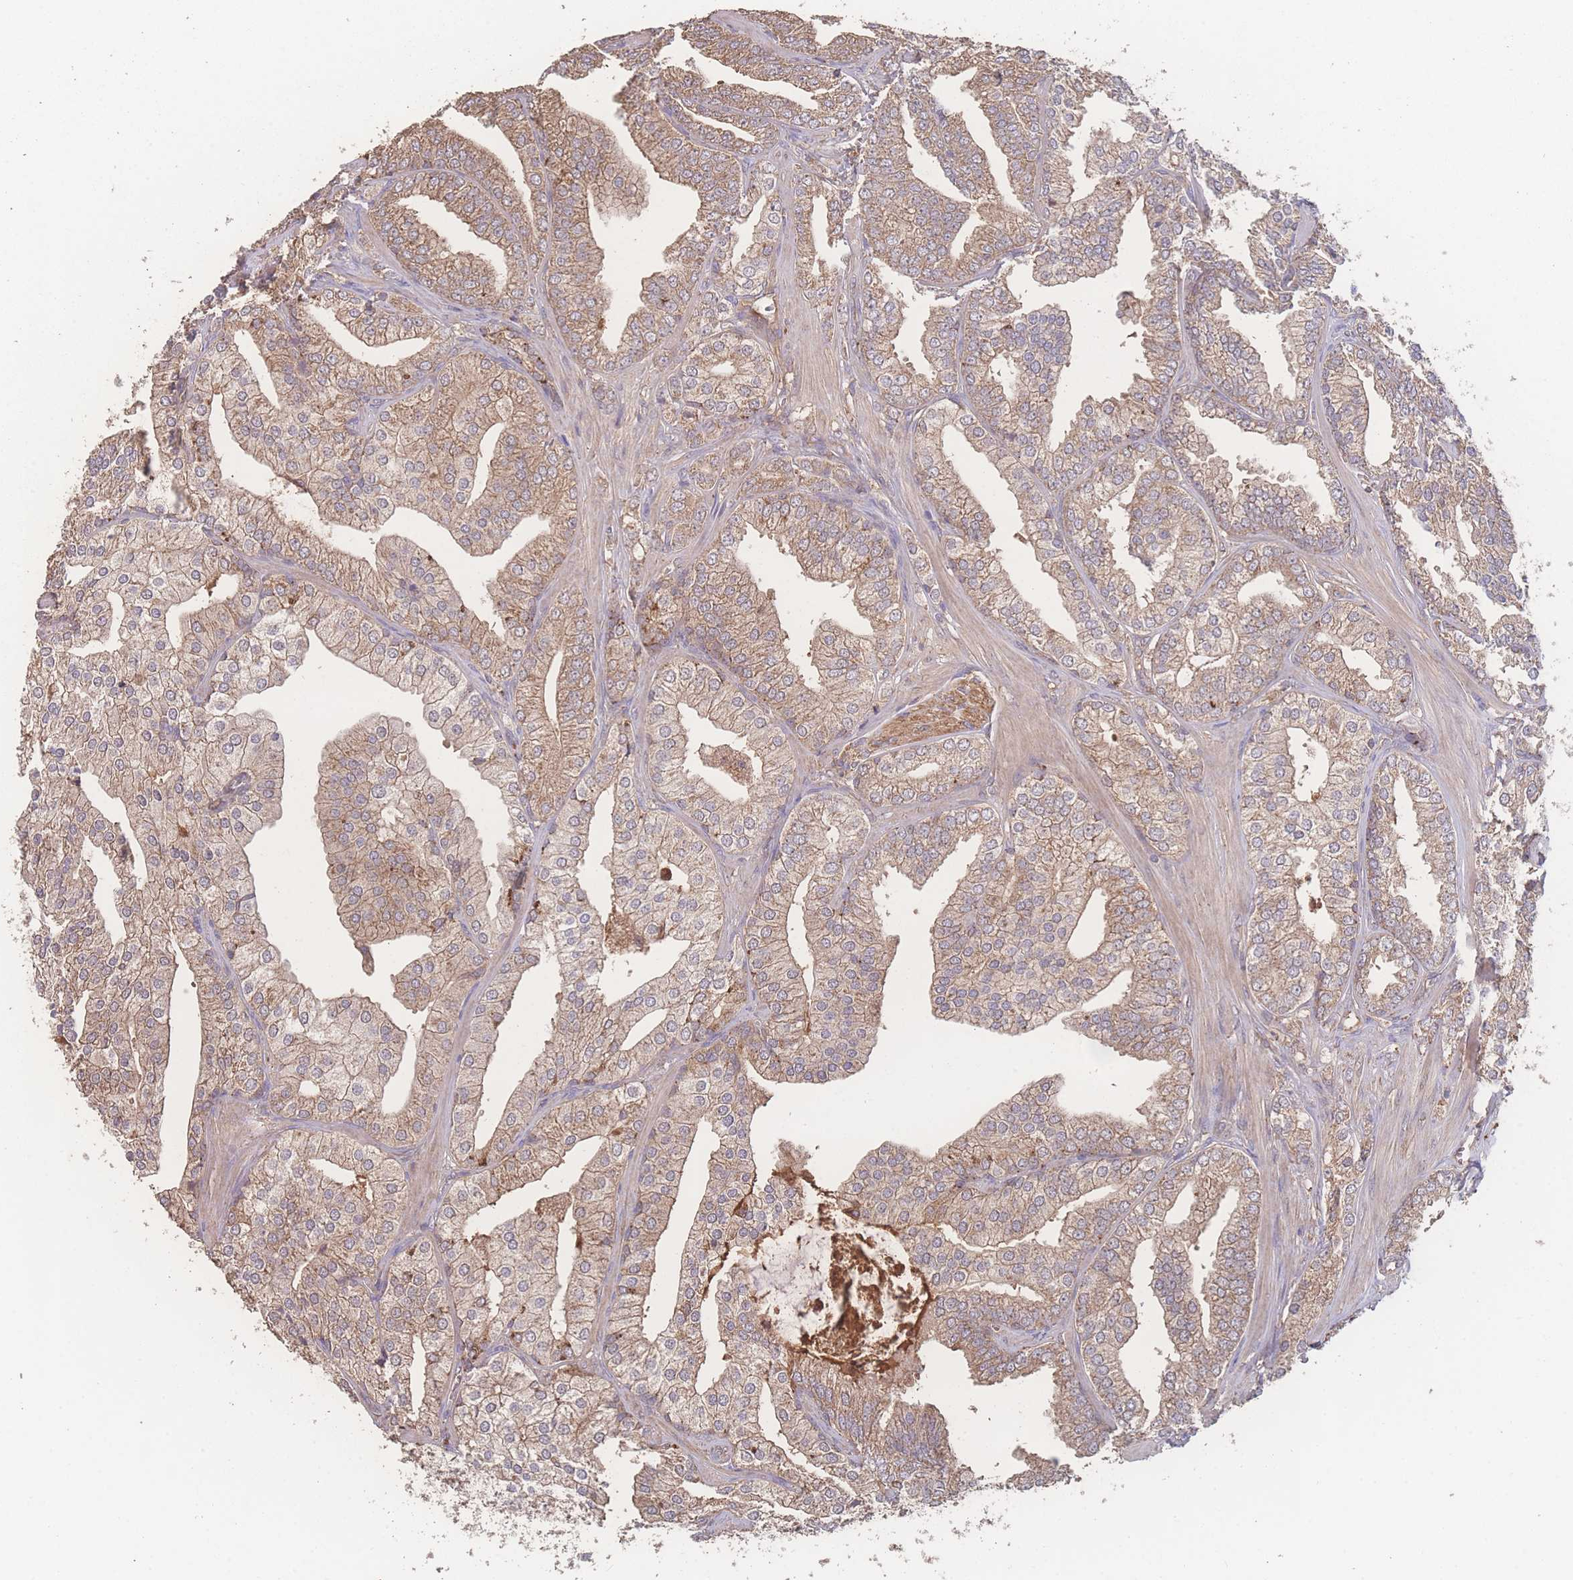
{"staining": {"intensity": "moderate", "quantity": ">75%", "location": "cytoplasmic/membranous"}, "tissue": "prostate cancer", "cell_type": "Tumor cells", "image_type": "cancer", "snomed": [{"axis": "morphology", "description": "Adenocarcinoma, High grade"}, {"axis": "topography", "description": "Prostate"}], "caption": "High-grade adenocarcinoma (prostate) stained with immunohistochemistry (IHC) displays moderate cytoplasmic/membranous positivity in about >75% of tumor cells.", "gene": "ATXN10", "patient": {"sex": "male", "age": 50}}